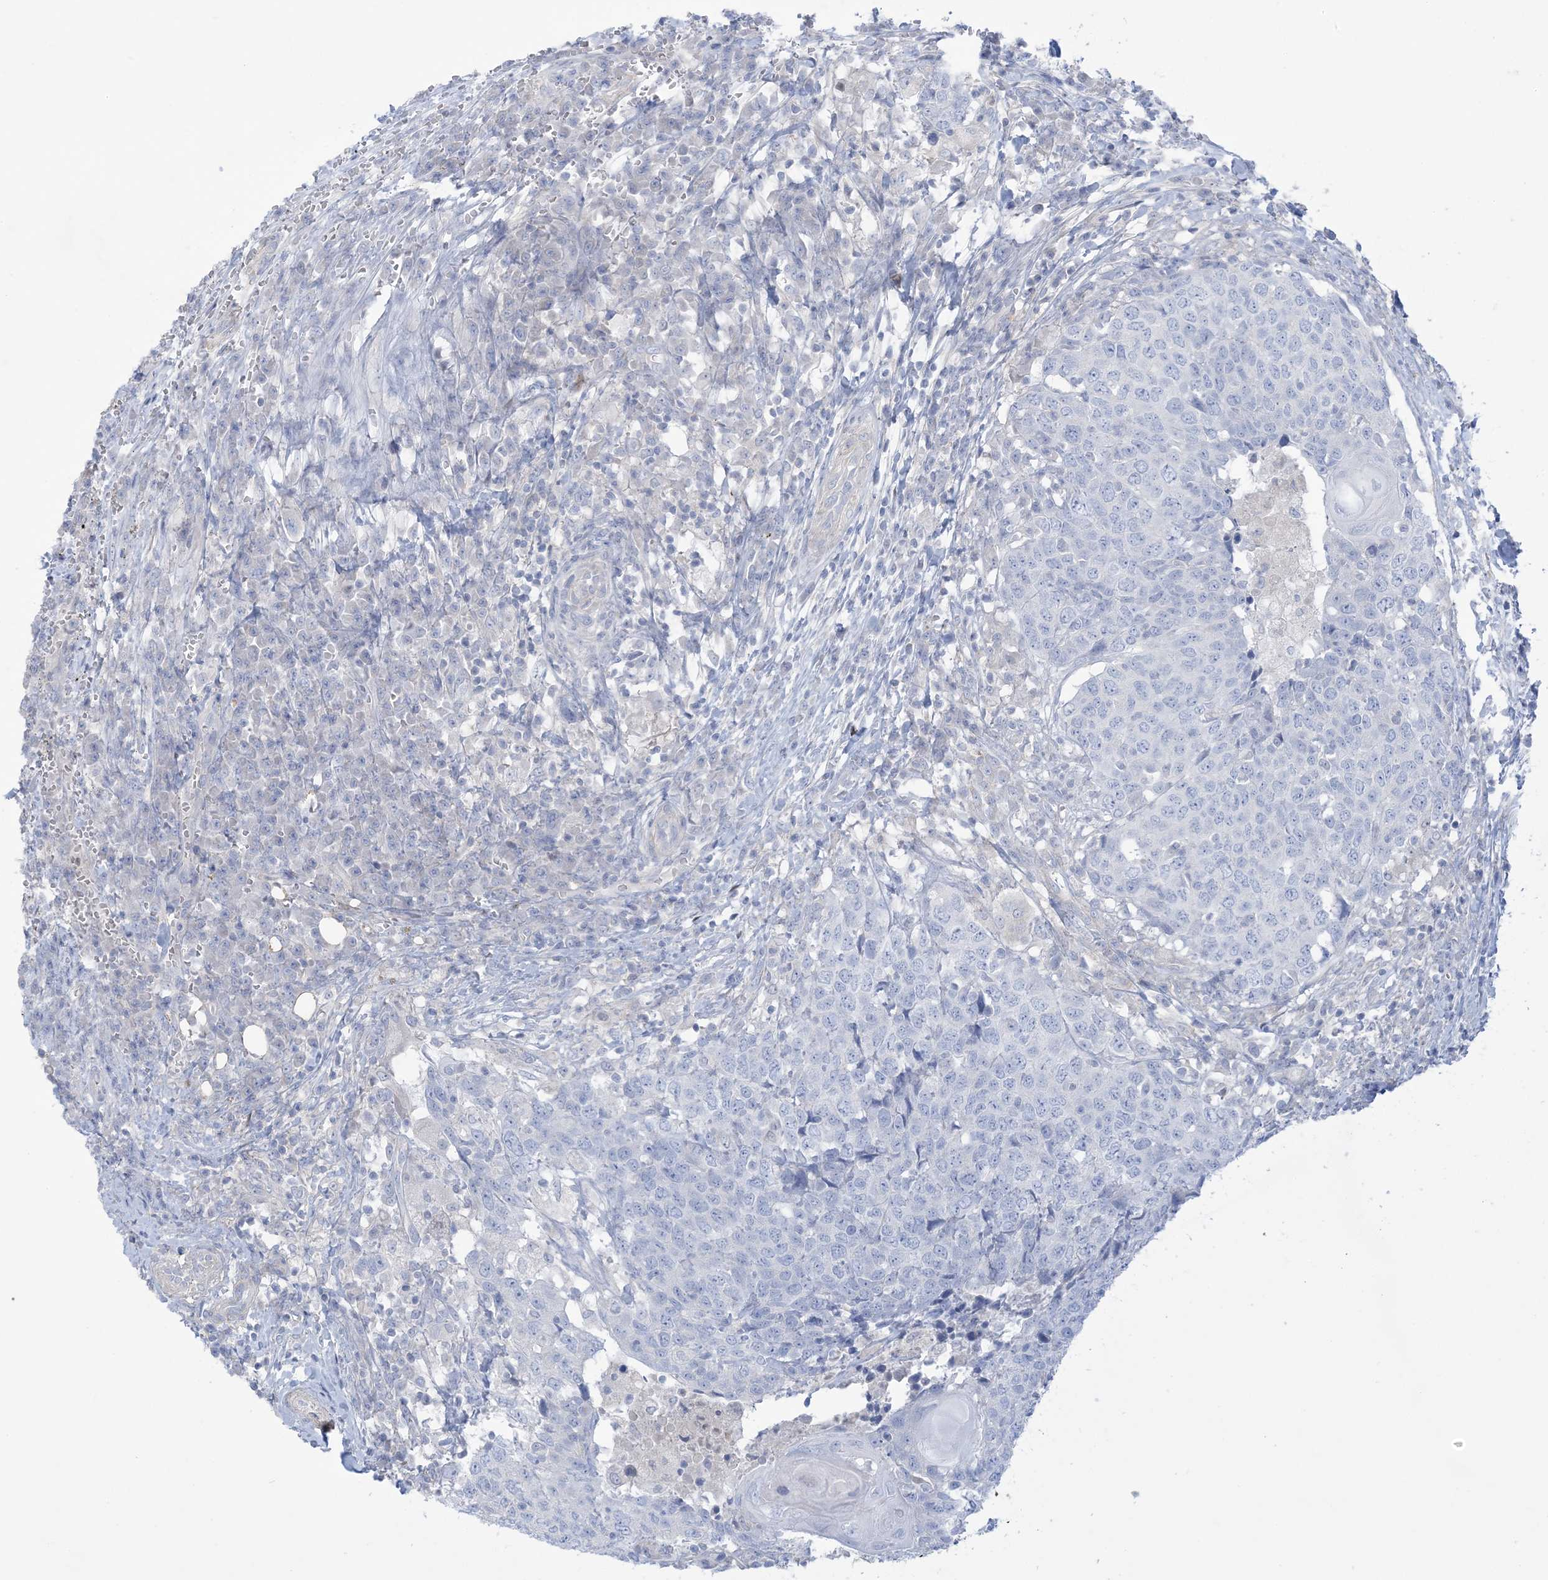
{"staining": {"intensity": "negative", "quantity": "none", "location": "none"}, "tissue": "head and neck cancer", "cell_type": "Tumor cells", "image_type": "cancer", "snomed": [{"axis": "morphology", "description": "Squamous cell carcinoma, NOS"}, {"axis": "topography", "description": "Head-Neck"}], "caption": "The image shows no significant positivity in tumor cells of head and neck cancer.", "gene": "MTHFD2L", "patient": {"sex": "male", "age": 66}}